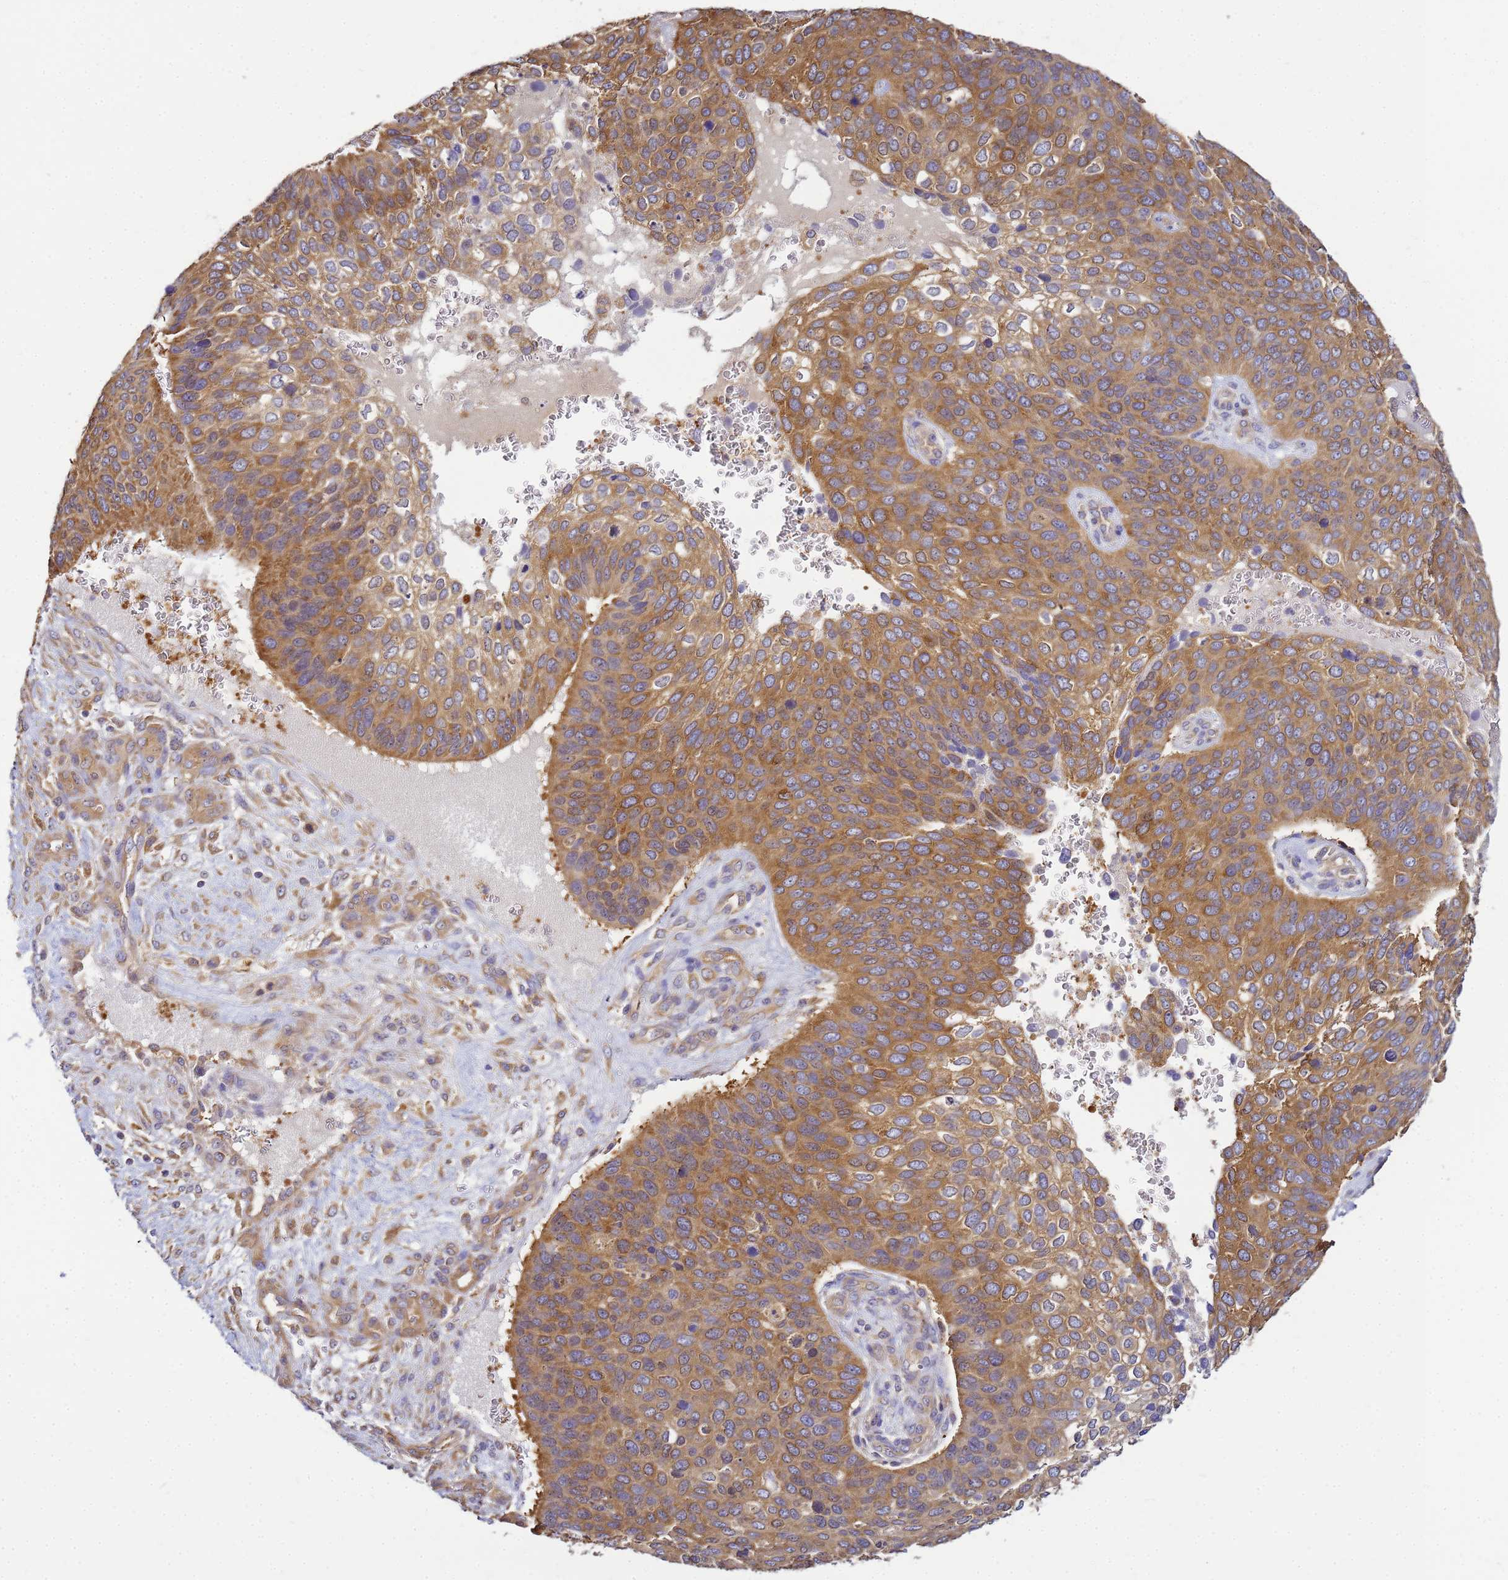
{"staining": {"intensity": "moderate", "quantity": ">75%", "location": "cytoplasmic/membranous"}, "tissue": "skin cancer", "cell_type": "Tumor cells", "image_type": "cancer", "snomed": [{"axis": "morphology", "description": "Basal cell carcinoma"}, {"axis": "topography", "description": "Skin"}], "caption": "DAB immunohistochemical staining of human skin basal cell carcinoma reveals moderate cytoplasmic/membranous protein staining in approximately >75% of tumor cells.", "gene": "NARS1", "patient": {"sex": "female", "age": 74}}